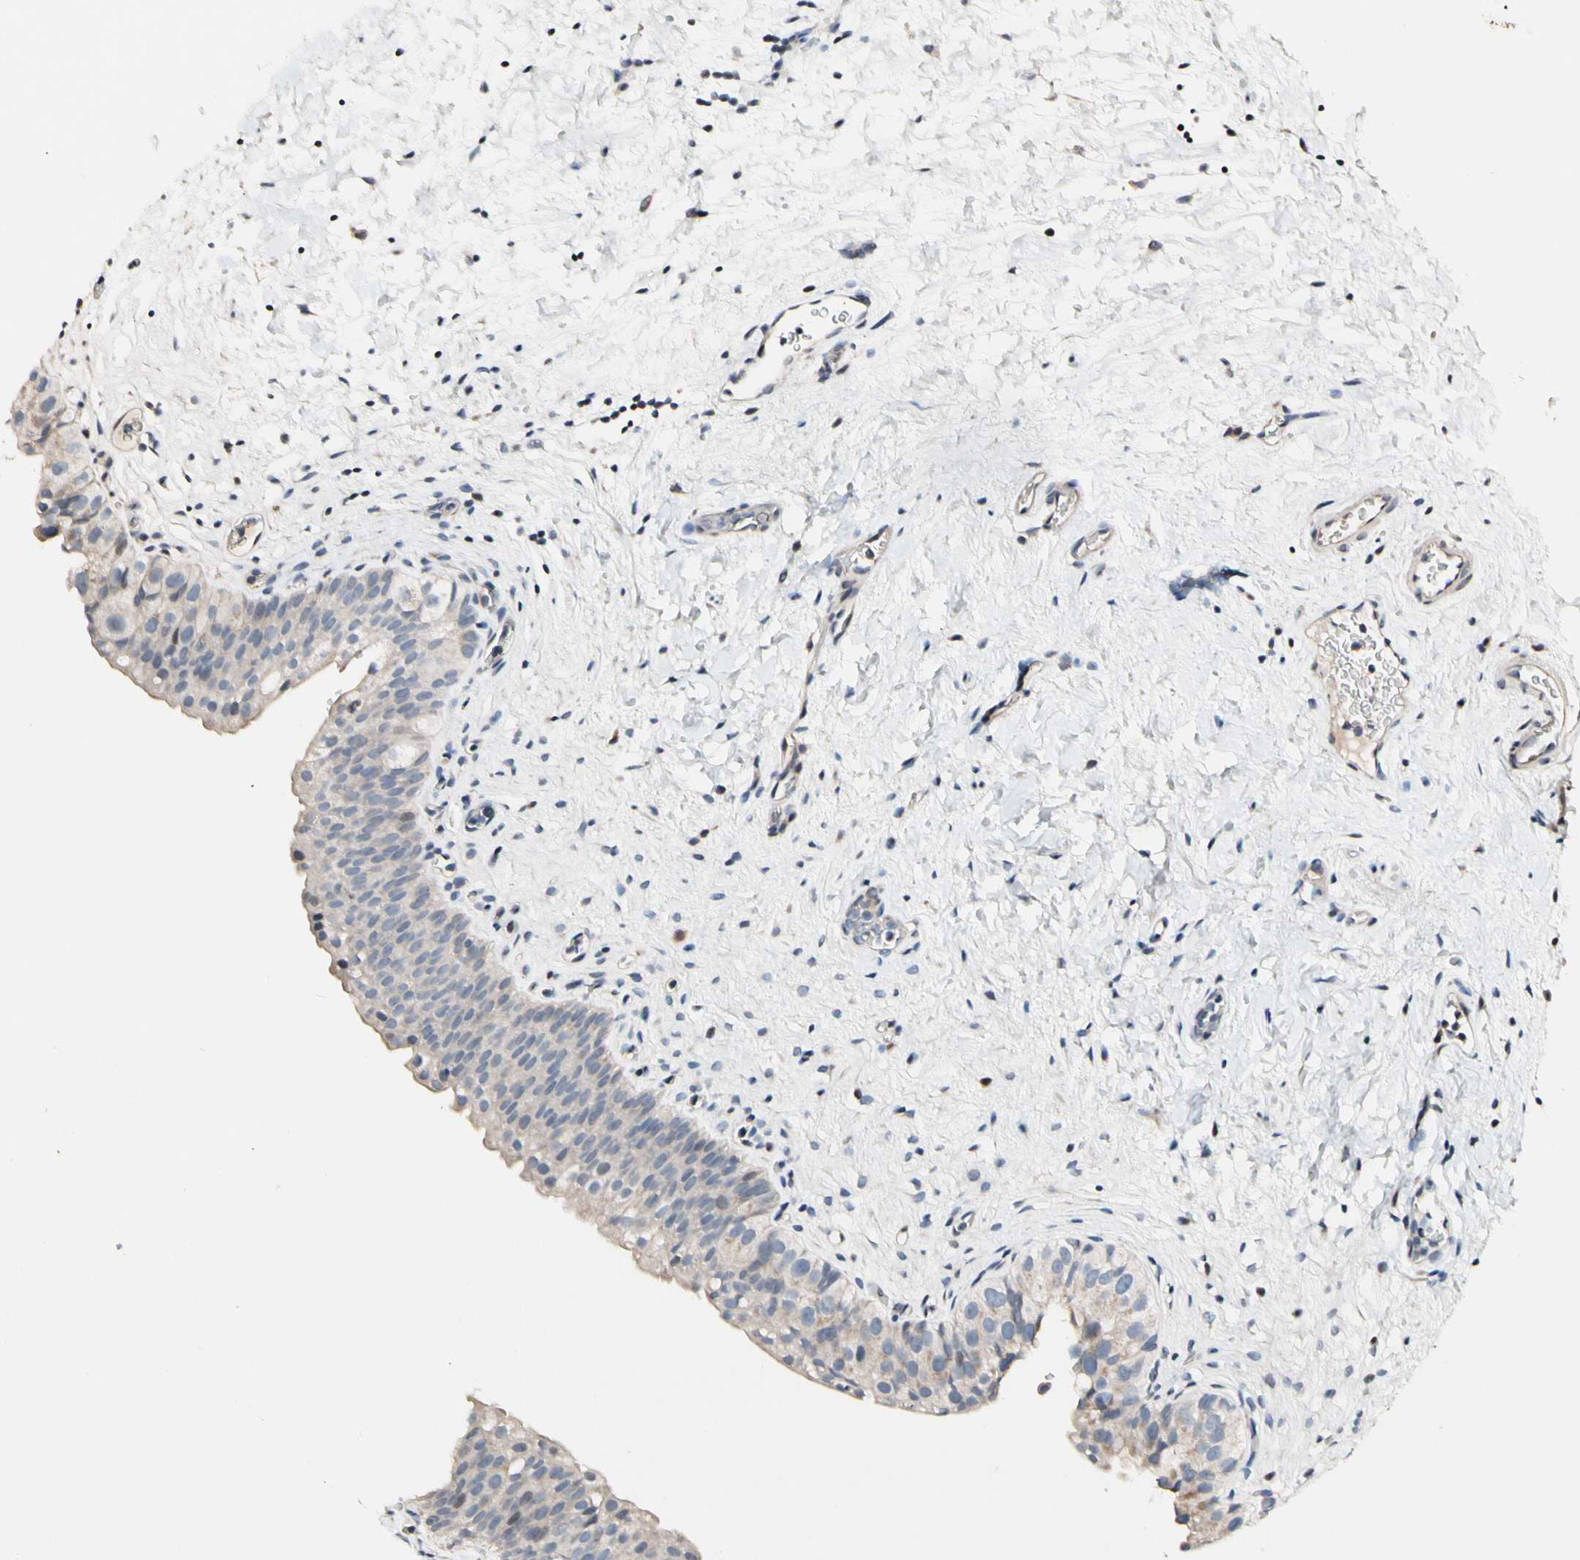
{"staining": {"intensity": "weak", "quantity": ">75%", "location": "cytoplasmic/membranous"}, "tissue": "urinary bladder", "cell_type": "Urothelial cells", "image_type": "normal", "snomed": [{"axis": "morphology", "description": "Normal tissue, NOS"}, {"axis": "topography", "description": "Urinary bladder"}], "caption": "This is a photomicrograph of immunohistochemistry (IHC) staining of unremarkable urinary bladder, which shows weak expression in the cytoplasmic/membranous of urothelial cells.", "gene": "SOX30", "patient": {"sex": "female", "age": 64}}